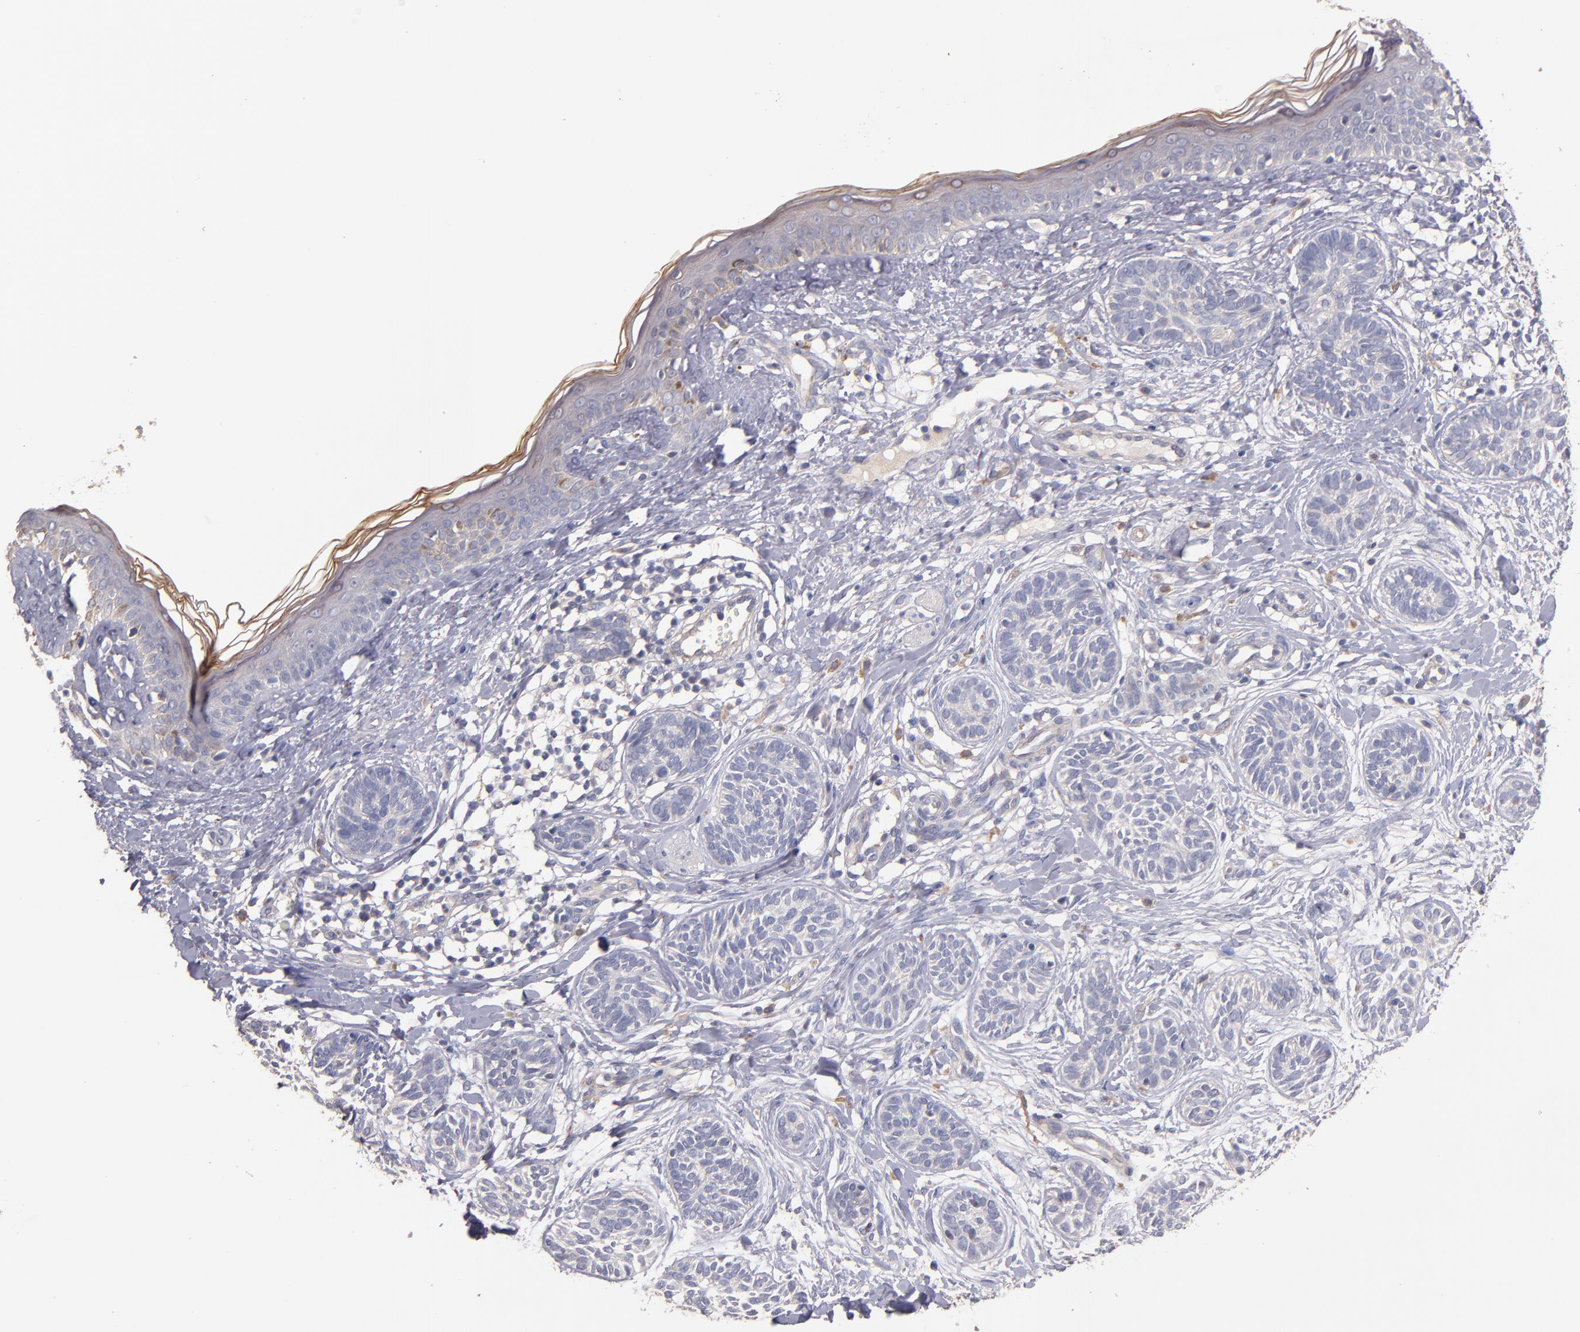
{"staining": {"intensity": "negative", "quantity": "none", "location": "none"}, "tissue": "skin cancer", "cell_type": "Tumor cells", "image_type": "cancer", "snomed": [{"axis": "morphology", "description": "Normal tissue, NOS"}, {"axis": "morphology", "description": "Basal cell carcinoma"}, {"axis": "topography", "description": "Skin"}], "caption": "This is an immunohistochemistry (IHC) micrograph of skin cancer (basal cell carcinoma). There is no staining in tumor cells.", "gene": "MAGEE1", "patient": {"sex": "male", "age": 63}}